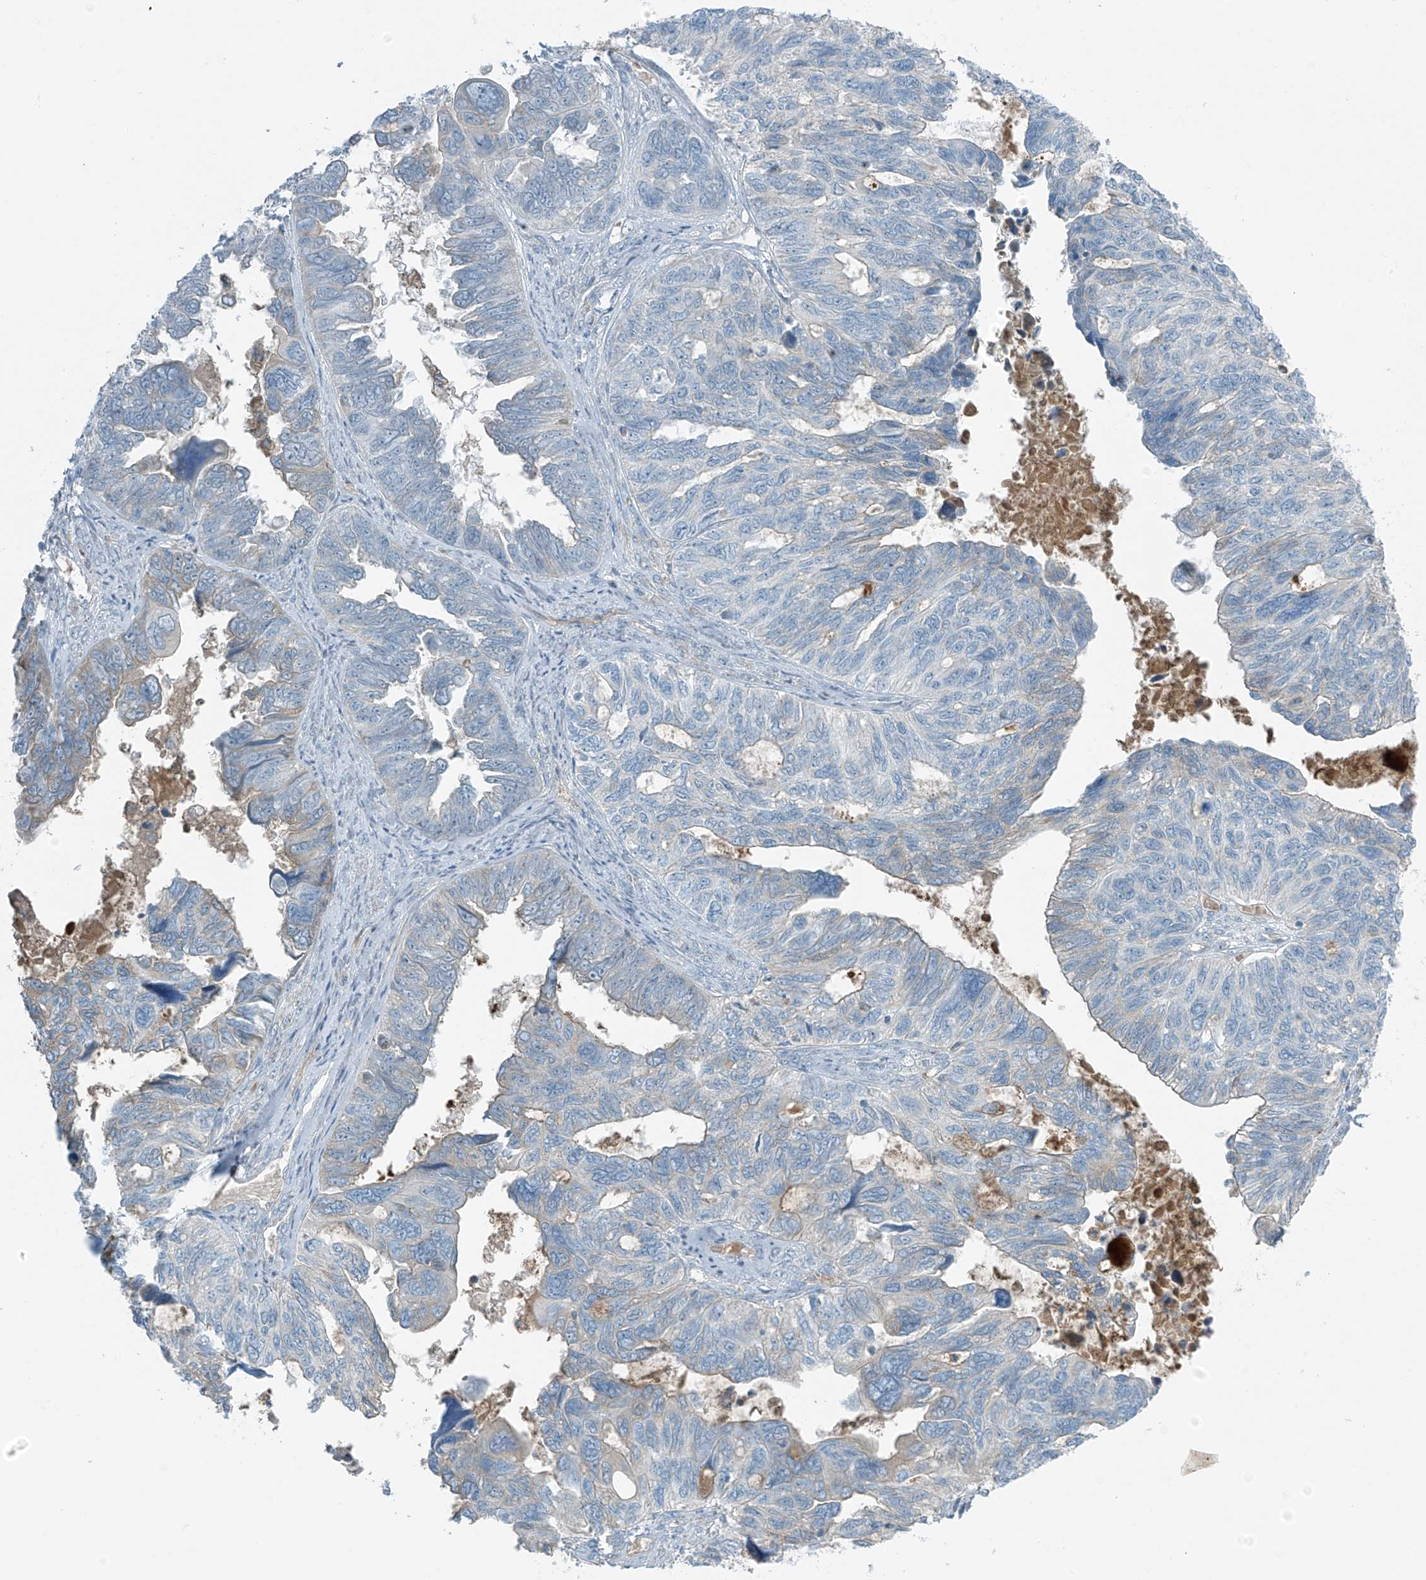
{"staining": {"intensity": "negative", "quantity": "none", "location": "none"}, "tissue": "ovarian cancer", "cell_type": "Tumor cells", "image_type": "cancer", "snomed": [{"axis": "morphology", "description": "Cystadenocarcinoma, serous, NOS"}, {"axis": "topography", "description": "Ovary"}], "caption": "This is a photomicrograph of IHC staining of ovarian cancer (serous cystadenocarcinoma), which shows no positivity in tumor cells.", "gene": "FAM131C", "patient": {"sex": "female", "age": 79}}